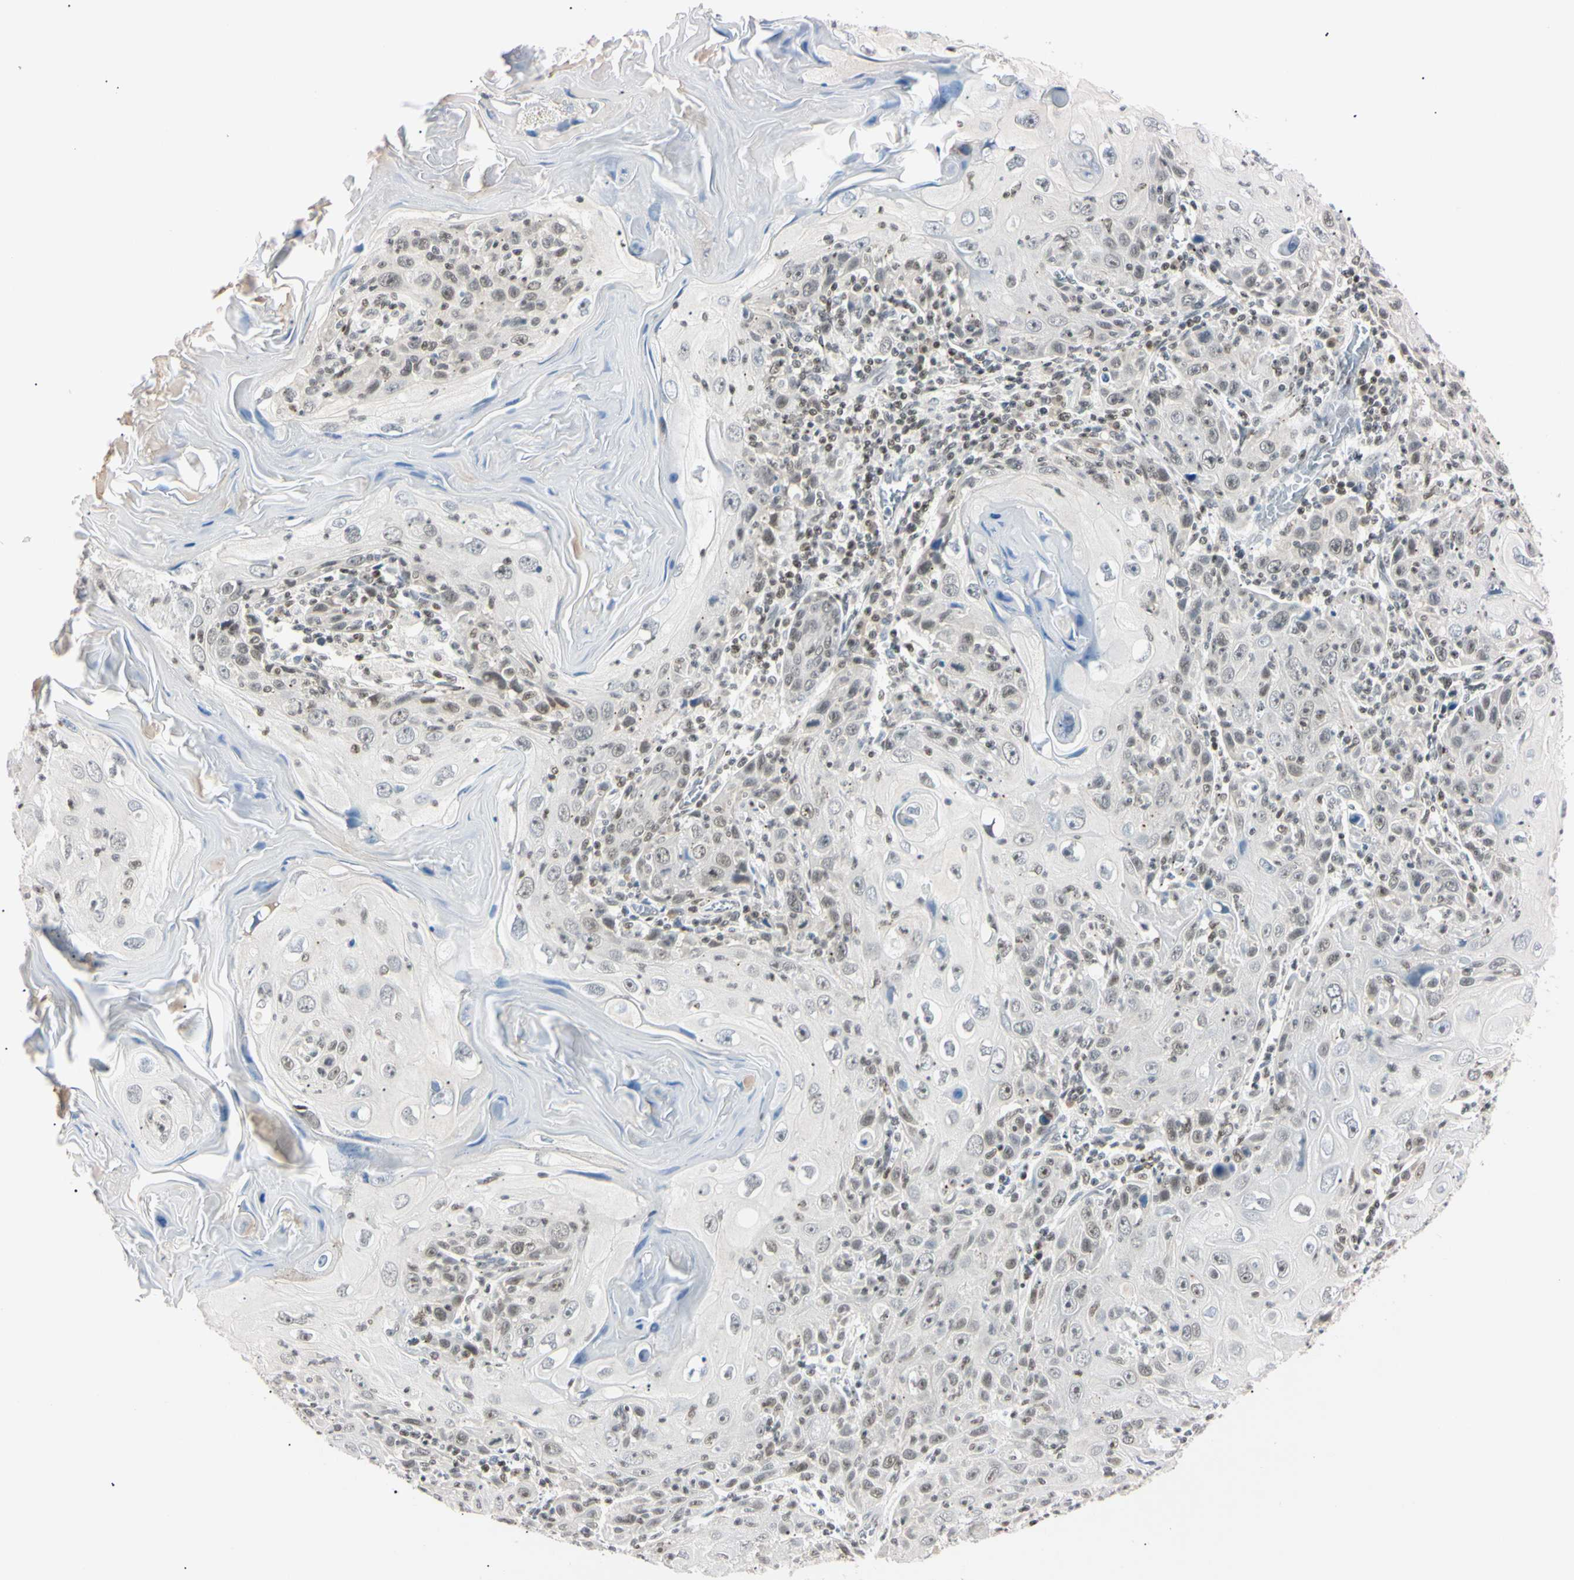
{"staining": {"intensity": "weak", "quantity": "25%-75%", "location": "nuclear"}, "tissue": "skin cancer", "cell_type": "Tumor cells", "image_type": "cancer", "snomed": [{"axis": "morphology", "description": "Squamous cell carcinoma, NOS"}, {"axis": "topography", "description": "Skin"}], "caption": "About 25%-75% of tumor cells in skin squamous cell carcinoma display weak nuclear protein staining as visualized by brown immunohistochemical staining.", "gene": "C1orf174", "patient": {"sex": "female", "age": 88}}